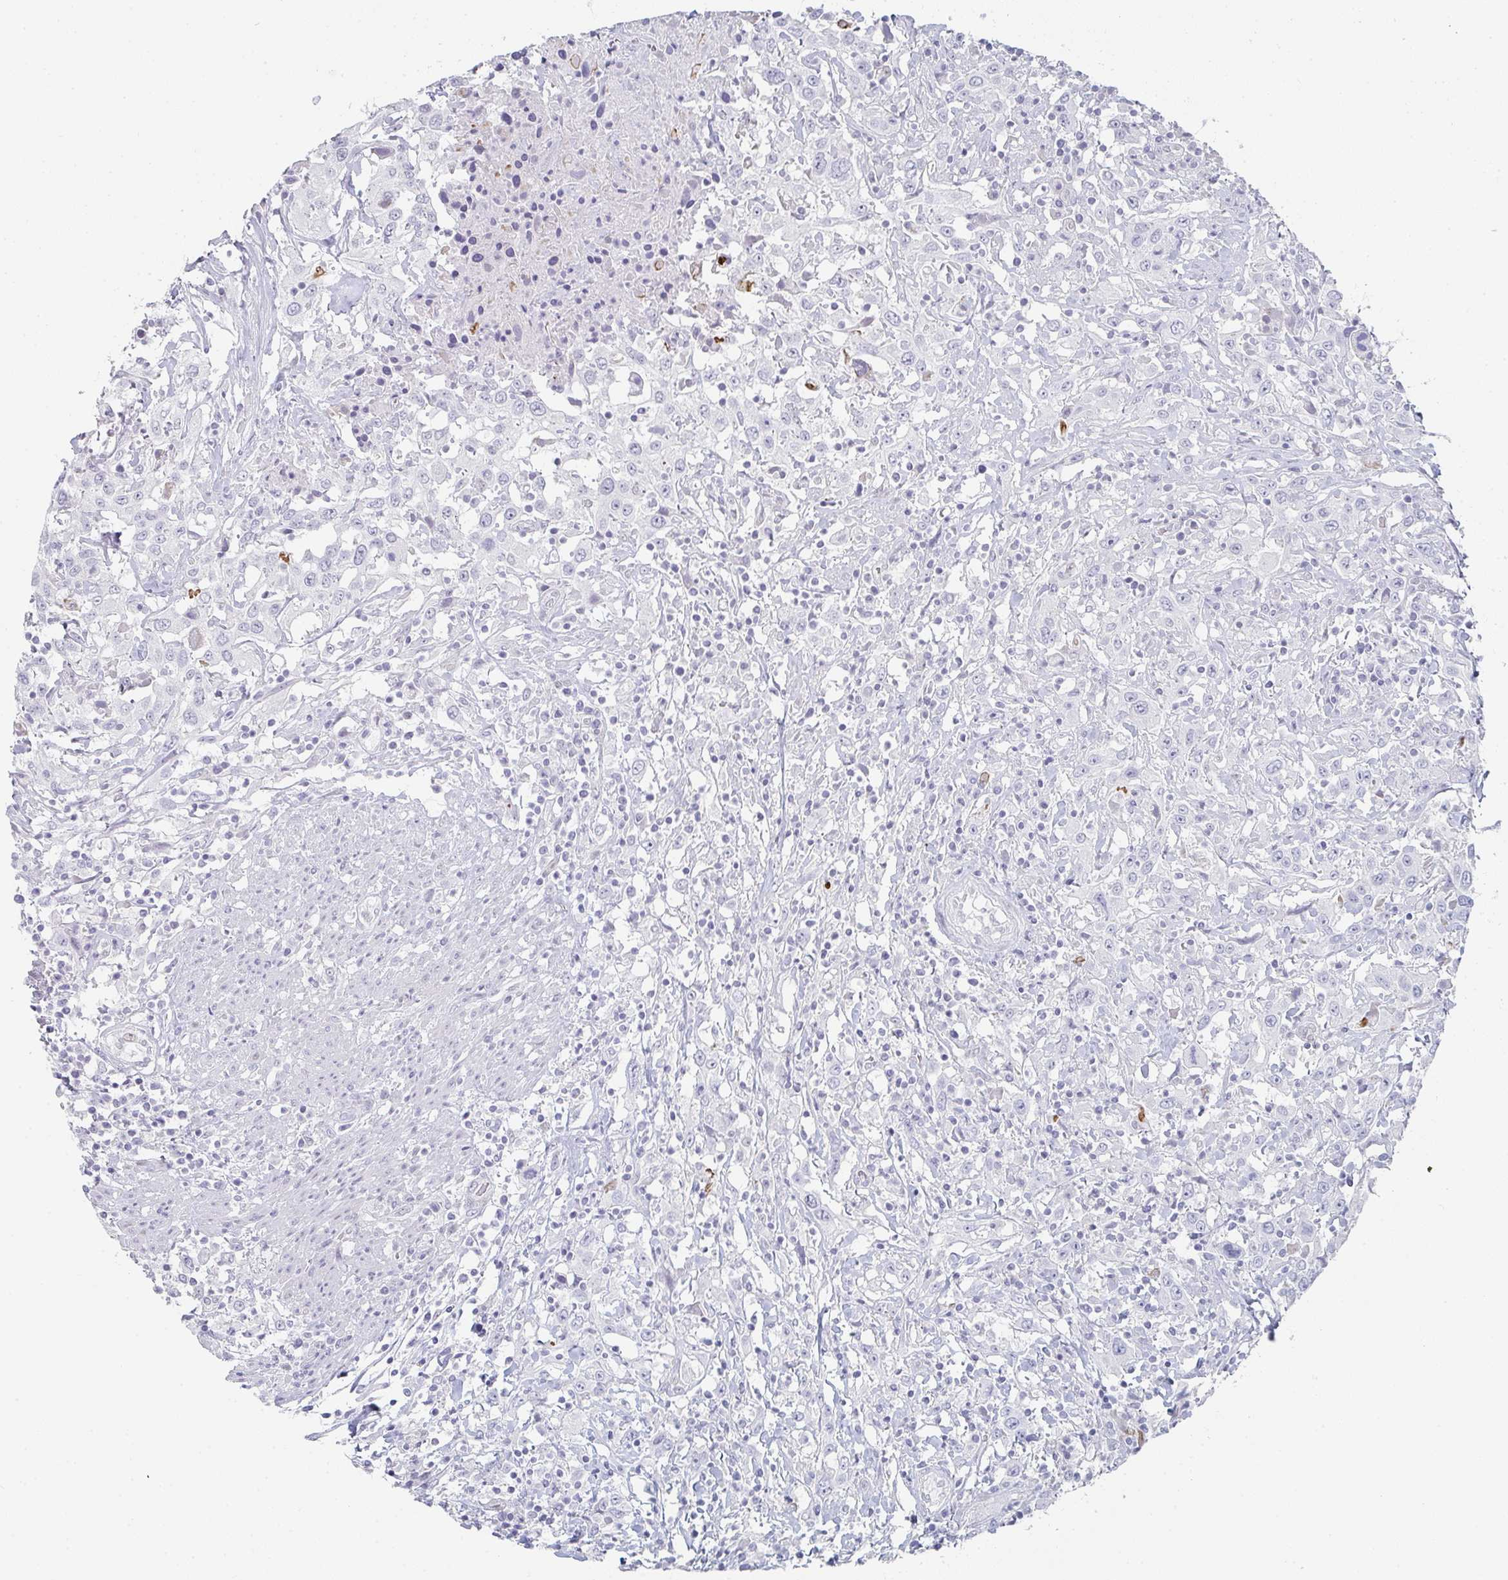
{"staining": {"intensity": "negative", "quantity": "none", "location": "none"}, "tissue": "urothelial cancer", "cell_type": "Tumor cells", "image_type": "cancer", "snomed": [{"axis": "morphology", "description": "Urothelial carcinoma, High grade"}, {"axis": "topography", "description": "Urinary bladder"}], "caption": "DAB (3,3'-diaminobenzidine) immunohistochemical staining of human urothelial carcinoma (high-grade) demonstrates no significant positivity in tumor cells.", "gene": "POU2AF2", "patient": {"sex": "male", "age": 61}}